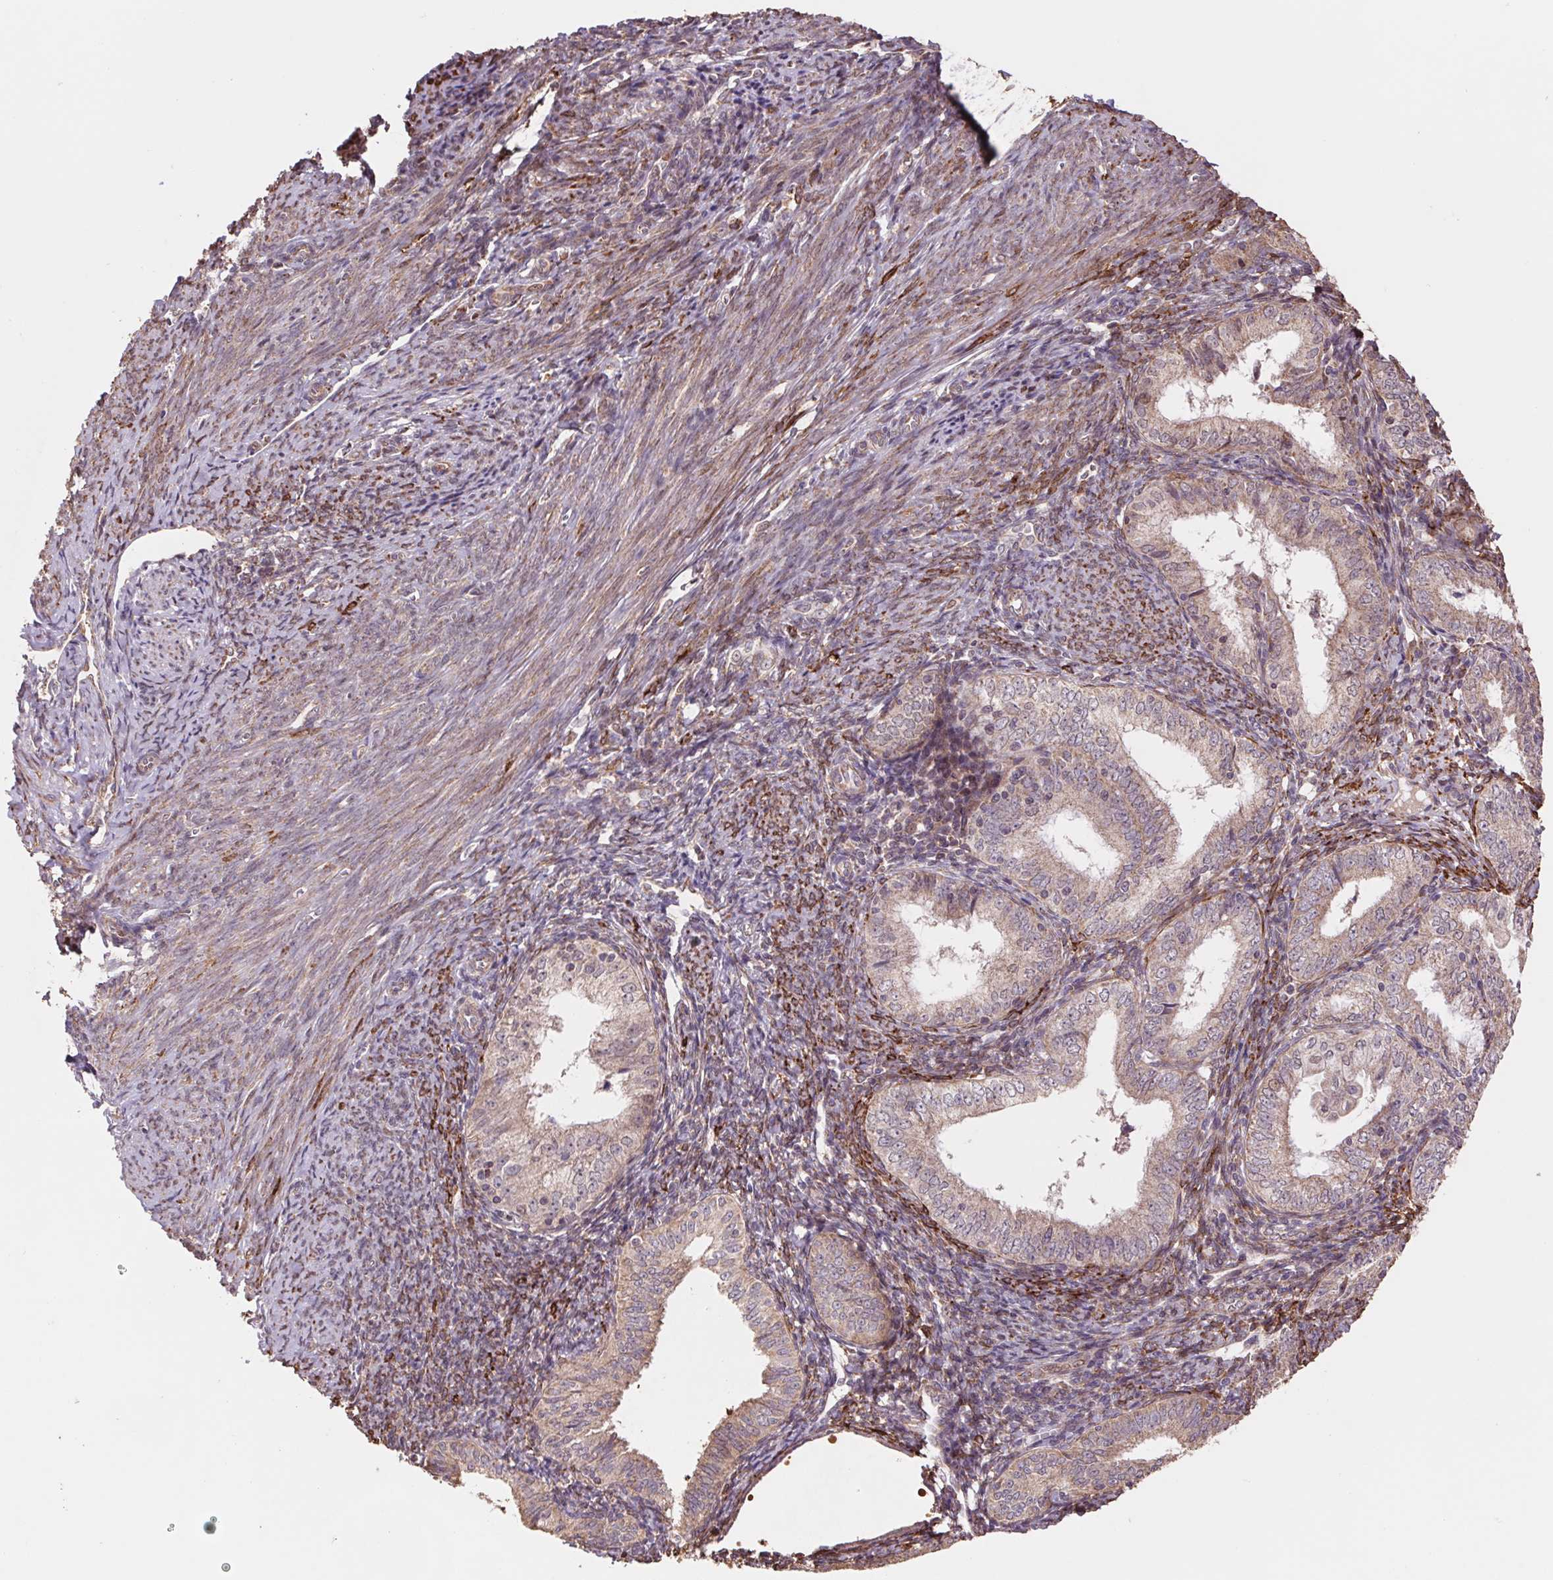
{"staining": {"intensity": "weak", "quantity": "25%-75%", "location": "cytoplasmic/membranous"}, "tissue": "endometrial cancer", "cell_type": "Tumor cells", "image_type": "cancer", "snomed": [{"axis": "morphology", "description": "Adenocarcinoma, NOS"}, {"axis": "topography", "description": "Endometrium"}], "caption": "The micrograph reveals staining of adenocarcinoma (endometrial), revealing weak cytoplasmic/membranous protein expression (brown color) within tumor cells.", "gene": "PDHA1", "patient": {"sex": "female", "age": 55}}